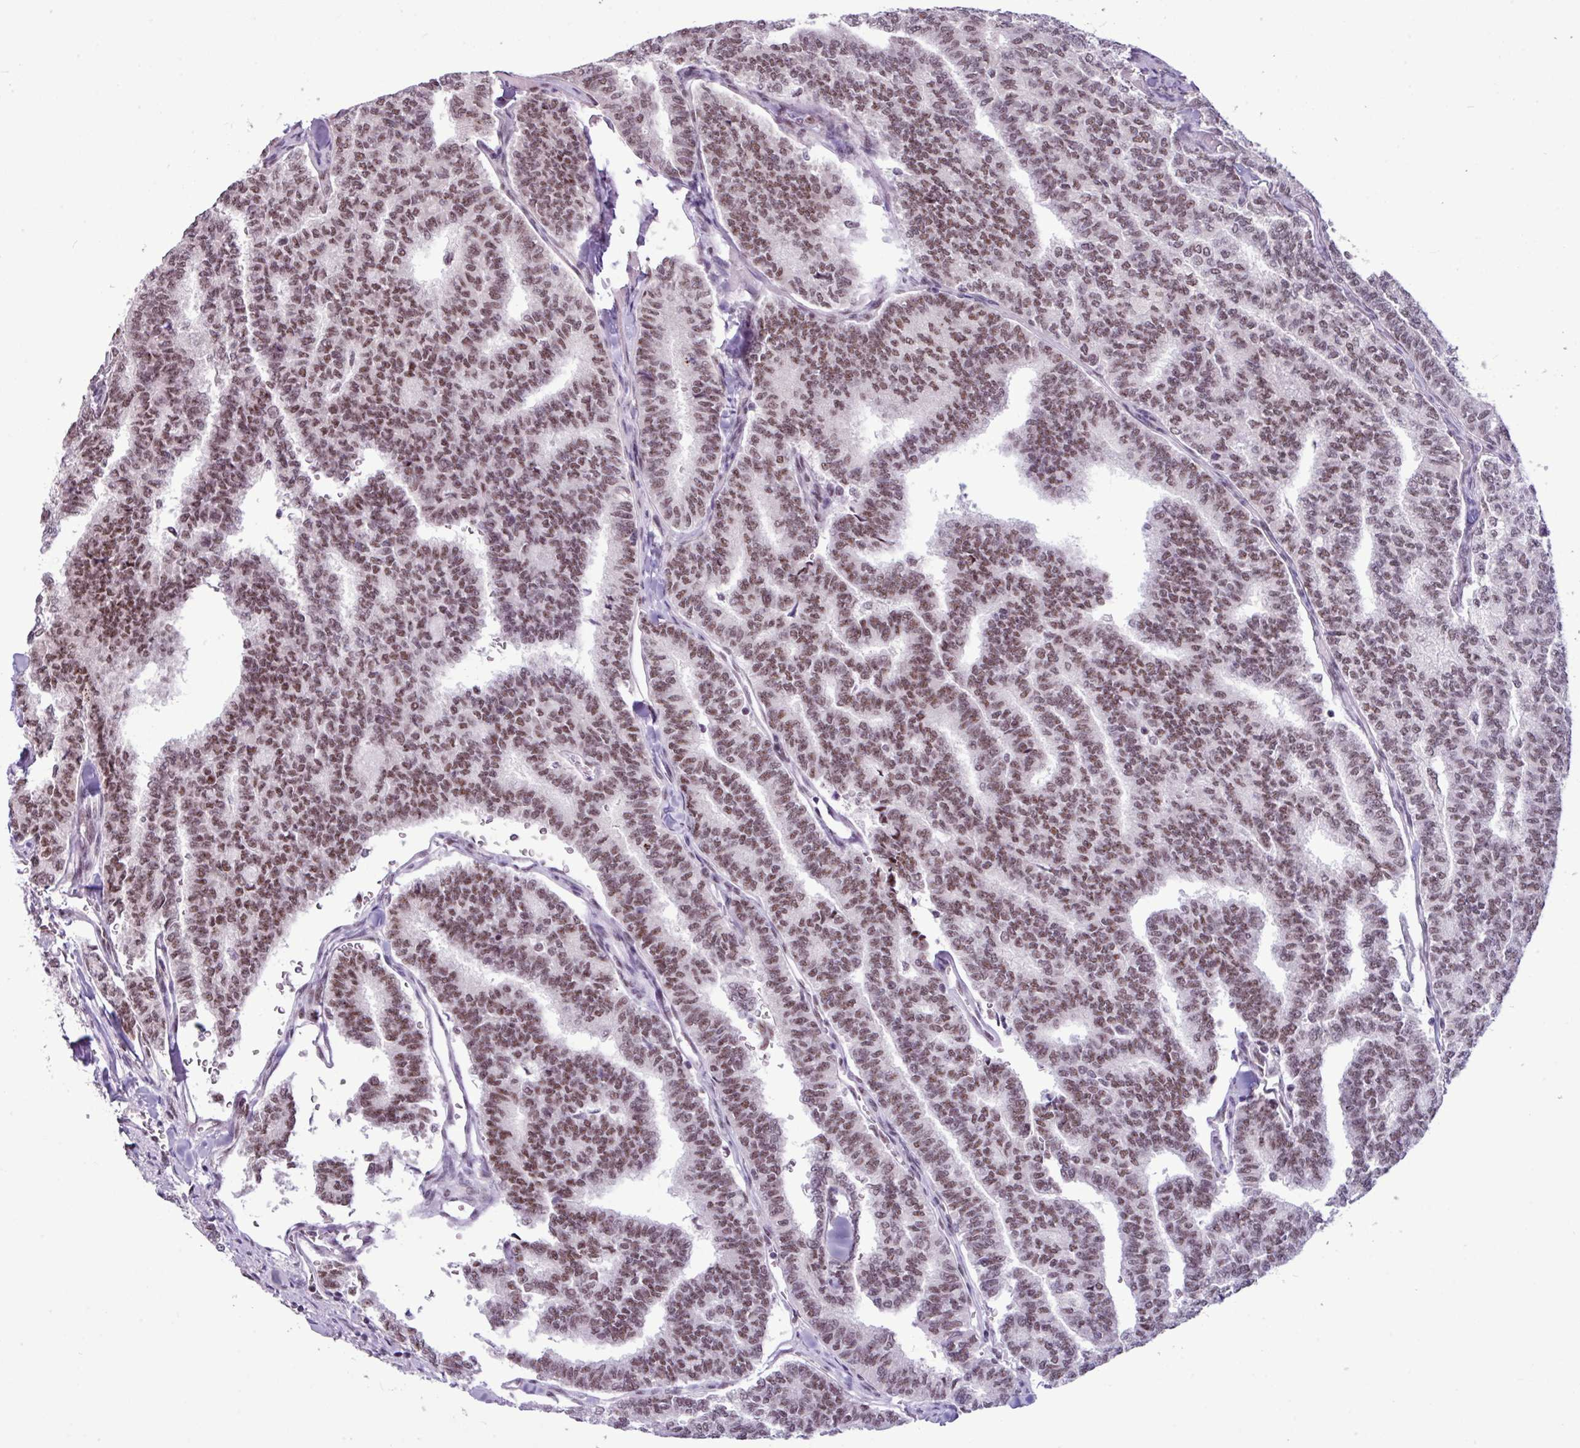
{"staining": {"intensity": "moderate", "quantity": ">75%", "location": "nuclear"}, "tissue": "thyroid cancer", "cell_type": "Tumor cells", "image_type": "cancer", "snomed": [{"axis": "morphology", "description": "Papillary adenocarcinoma, NOS"}, {"axis": "topography", "description": "Thyroid gland"}], "caption": "Tumor cells exhibit medium levels of moderate nuclear expression in about >75% of cells in human thyroid papillary adenocarcinoma.", "gene": "UTP18", "patient": {"sex": "female", "age": 35}}